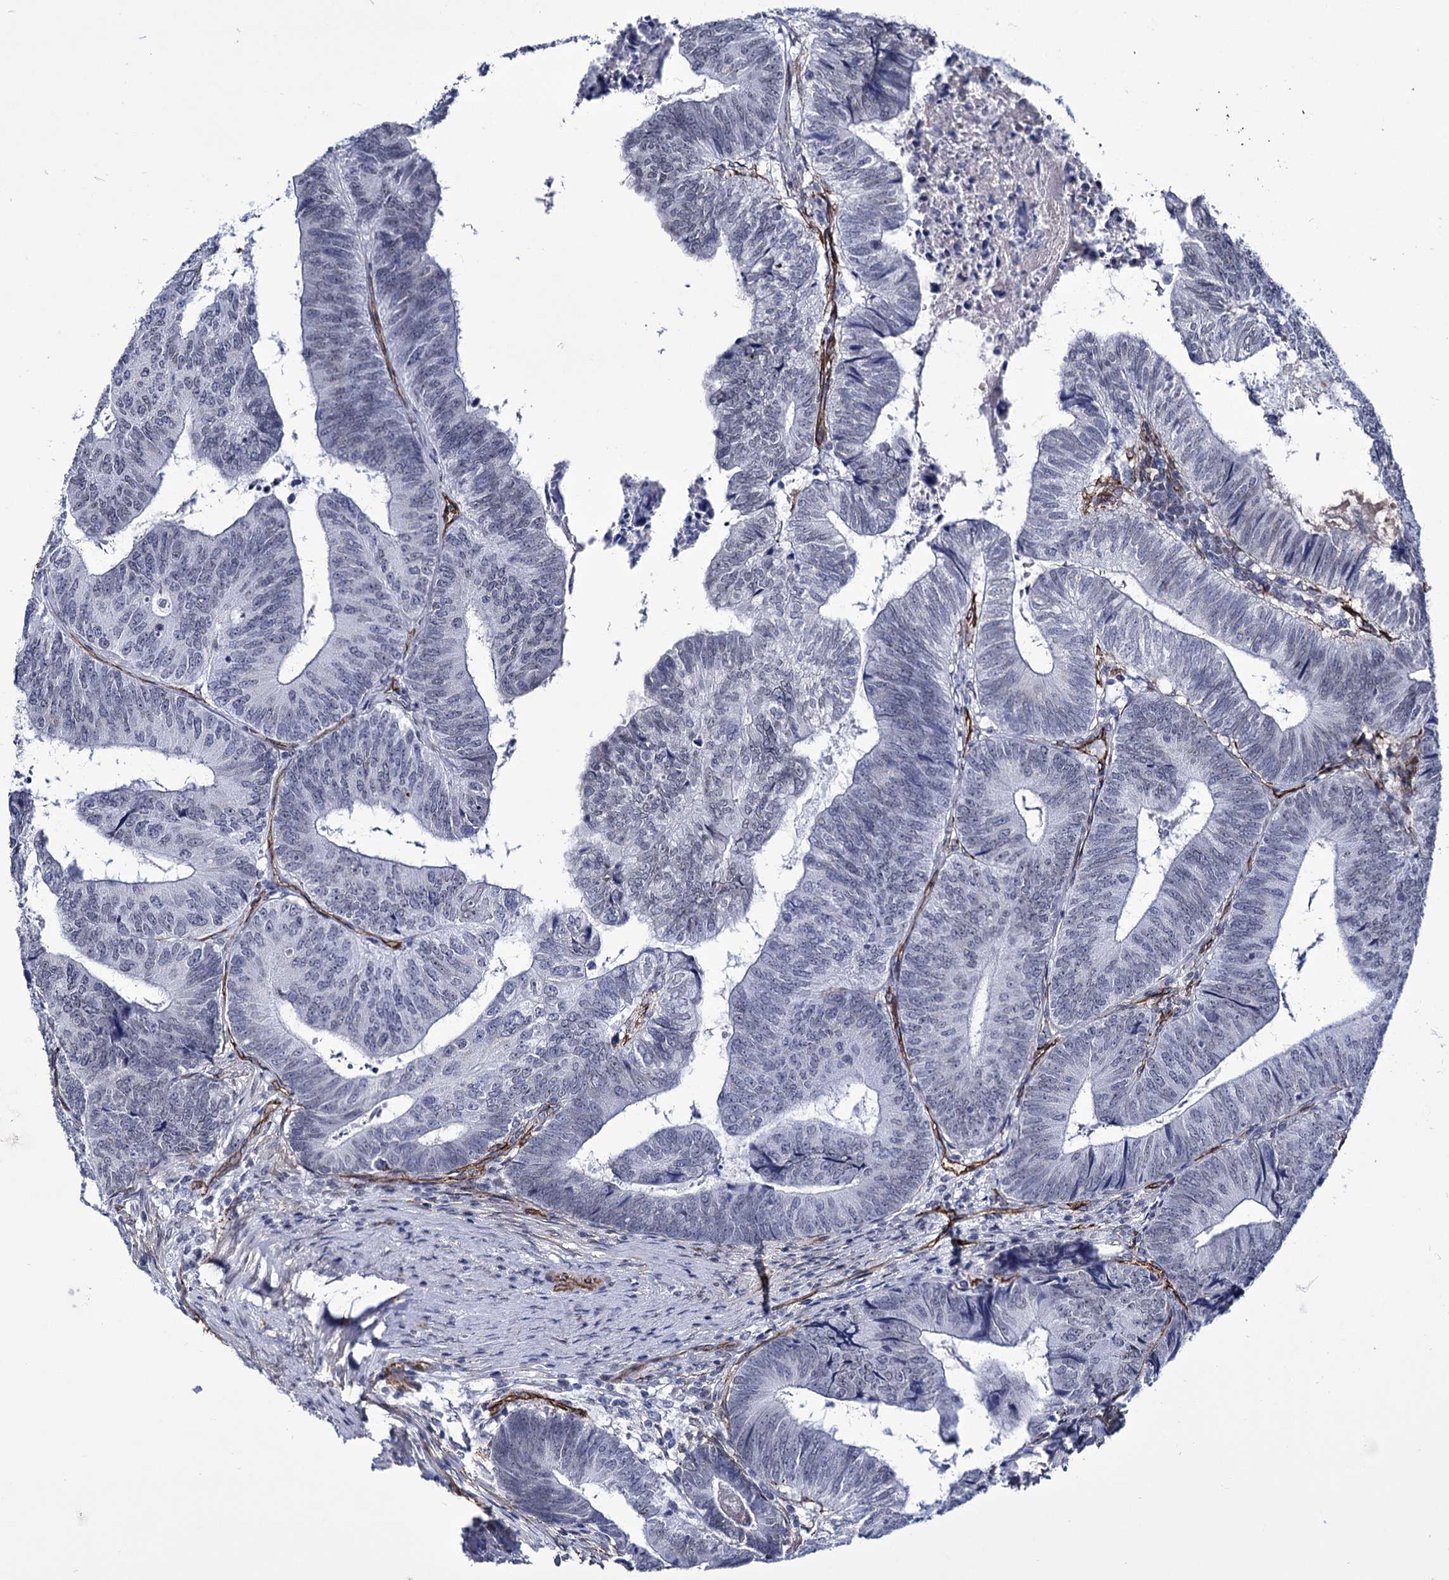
{"staining": {"intensity": "negative", "quantity": "none", "location": "none"}, "tissue": "colorectal cancer", "cell_type": "Tumor cells", "image_type": "cancer", "snomed": [{"axis": "morphology", "description": "Adenocarcinoma, NOS"}, {"axis": "topography", "description": "Colon"}], "caption": "Photomicrograph shows no protein expression in tumor cells of colorectal cancer tissue.", "gene": "ZC3H12C", "patient": {"sex": "female", "age": 67}}